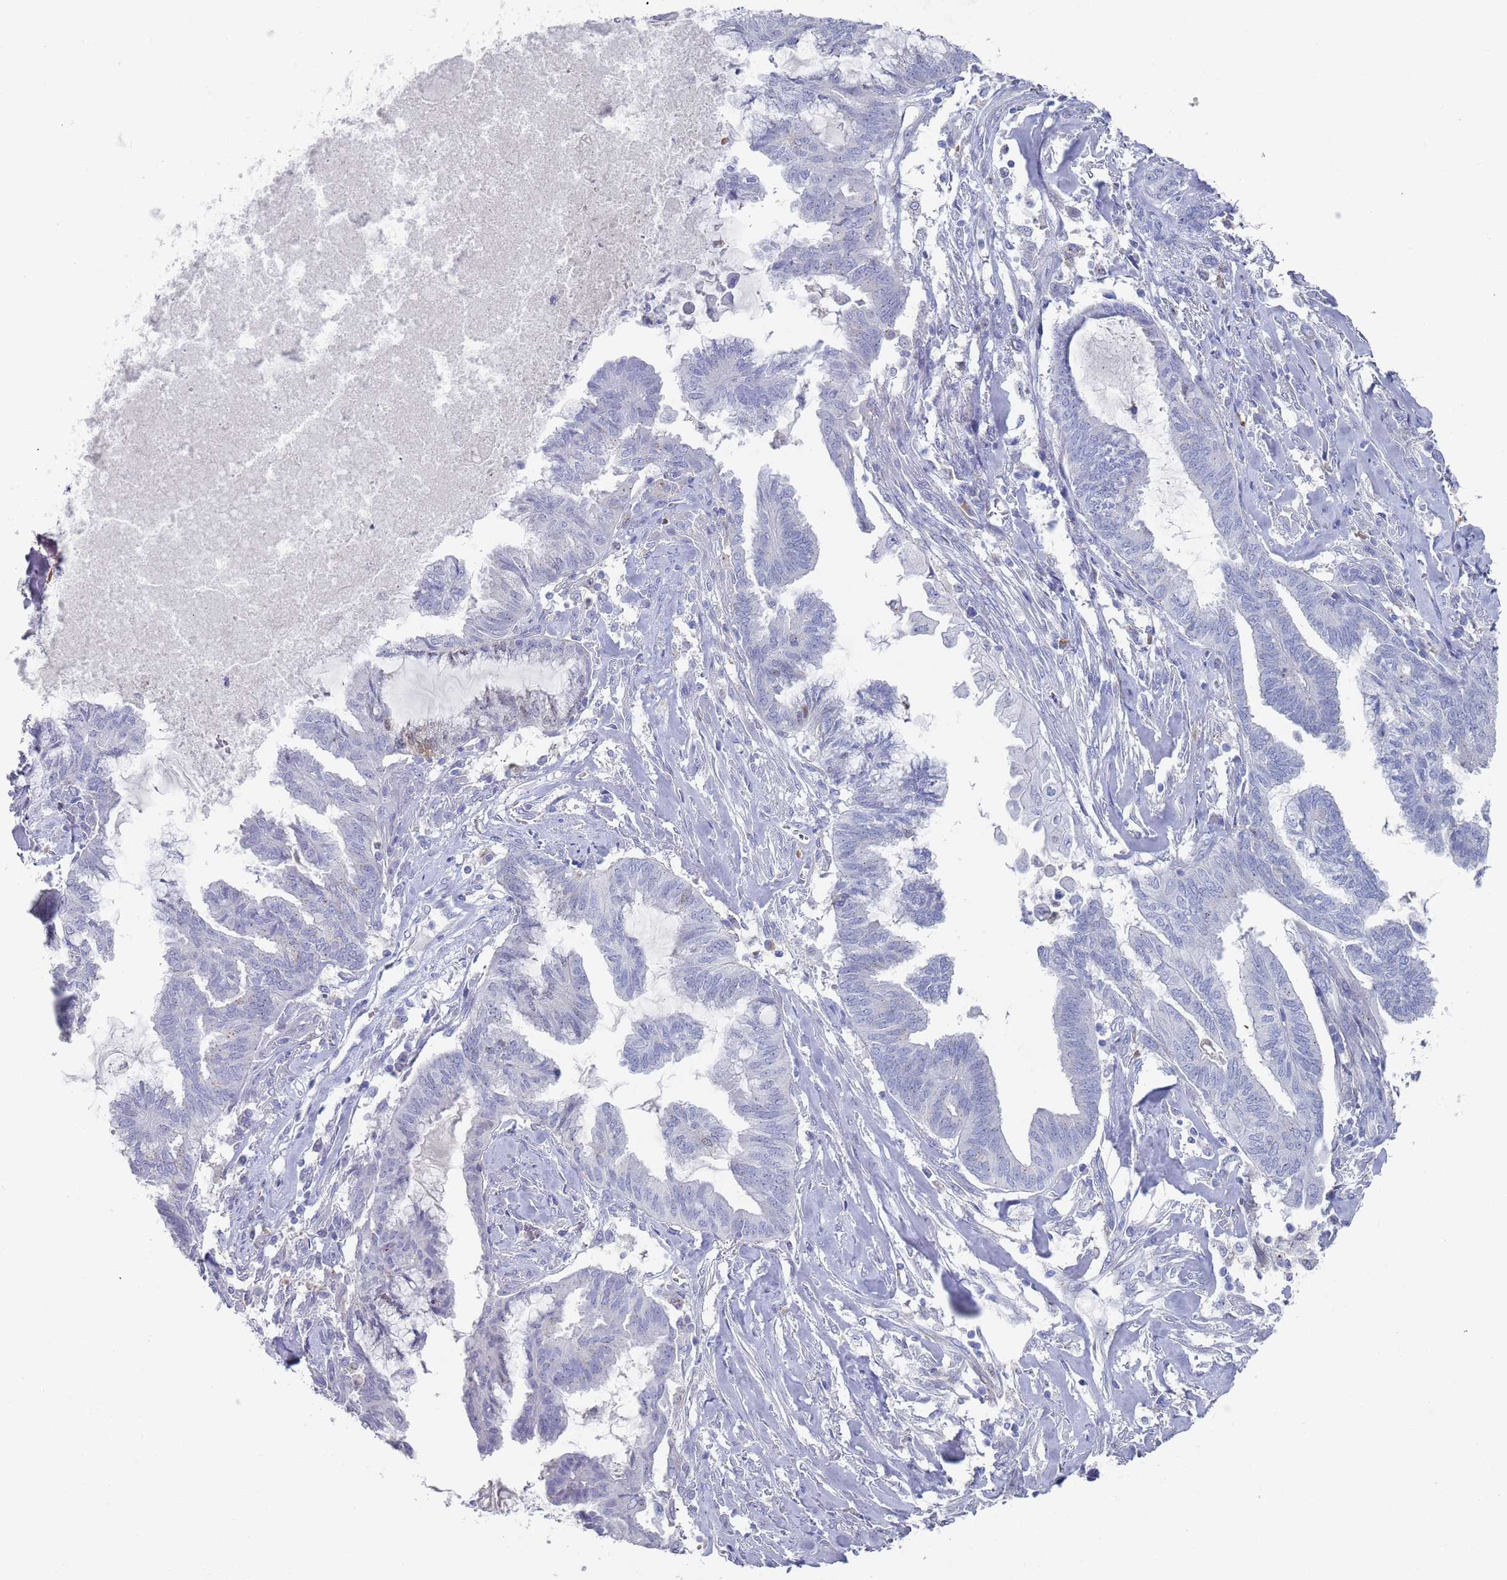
{"staining": {"intensity": "negative", "quantity": "none", "location": "none"}, "tissue": "endometrial cancer", "cell_type": "Tumor cells", "image_type": "cancer", "snomed": [{"axis": "morphology", "description": "Adenocarcinoma, NOS"}, {"axis": "topography", "description": "Endometrium"}], "caption": "High magnification brightfield microscopy of adenocarcinoma (endometrial) stained with DAB (3,3'-diaminobenzidine) (brown) and counterstained with hematoxylin (blue): tumor cells show no significant staining.", "gene": "MAT1A", "patient": {"sex": "female", "age": 86}}